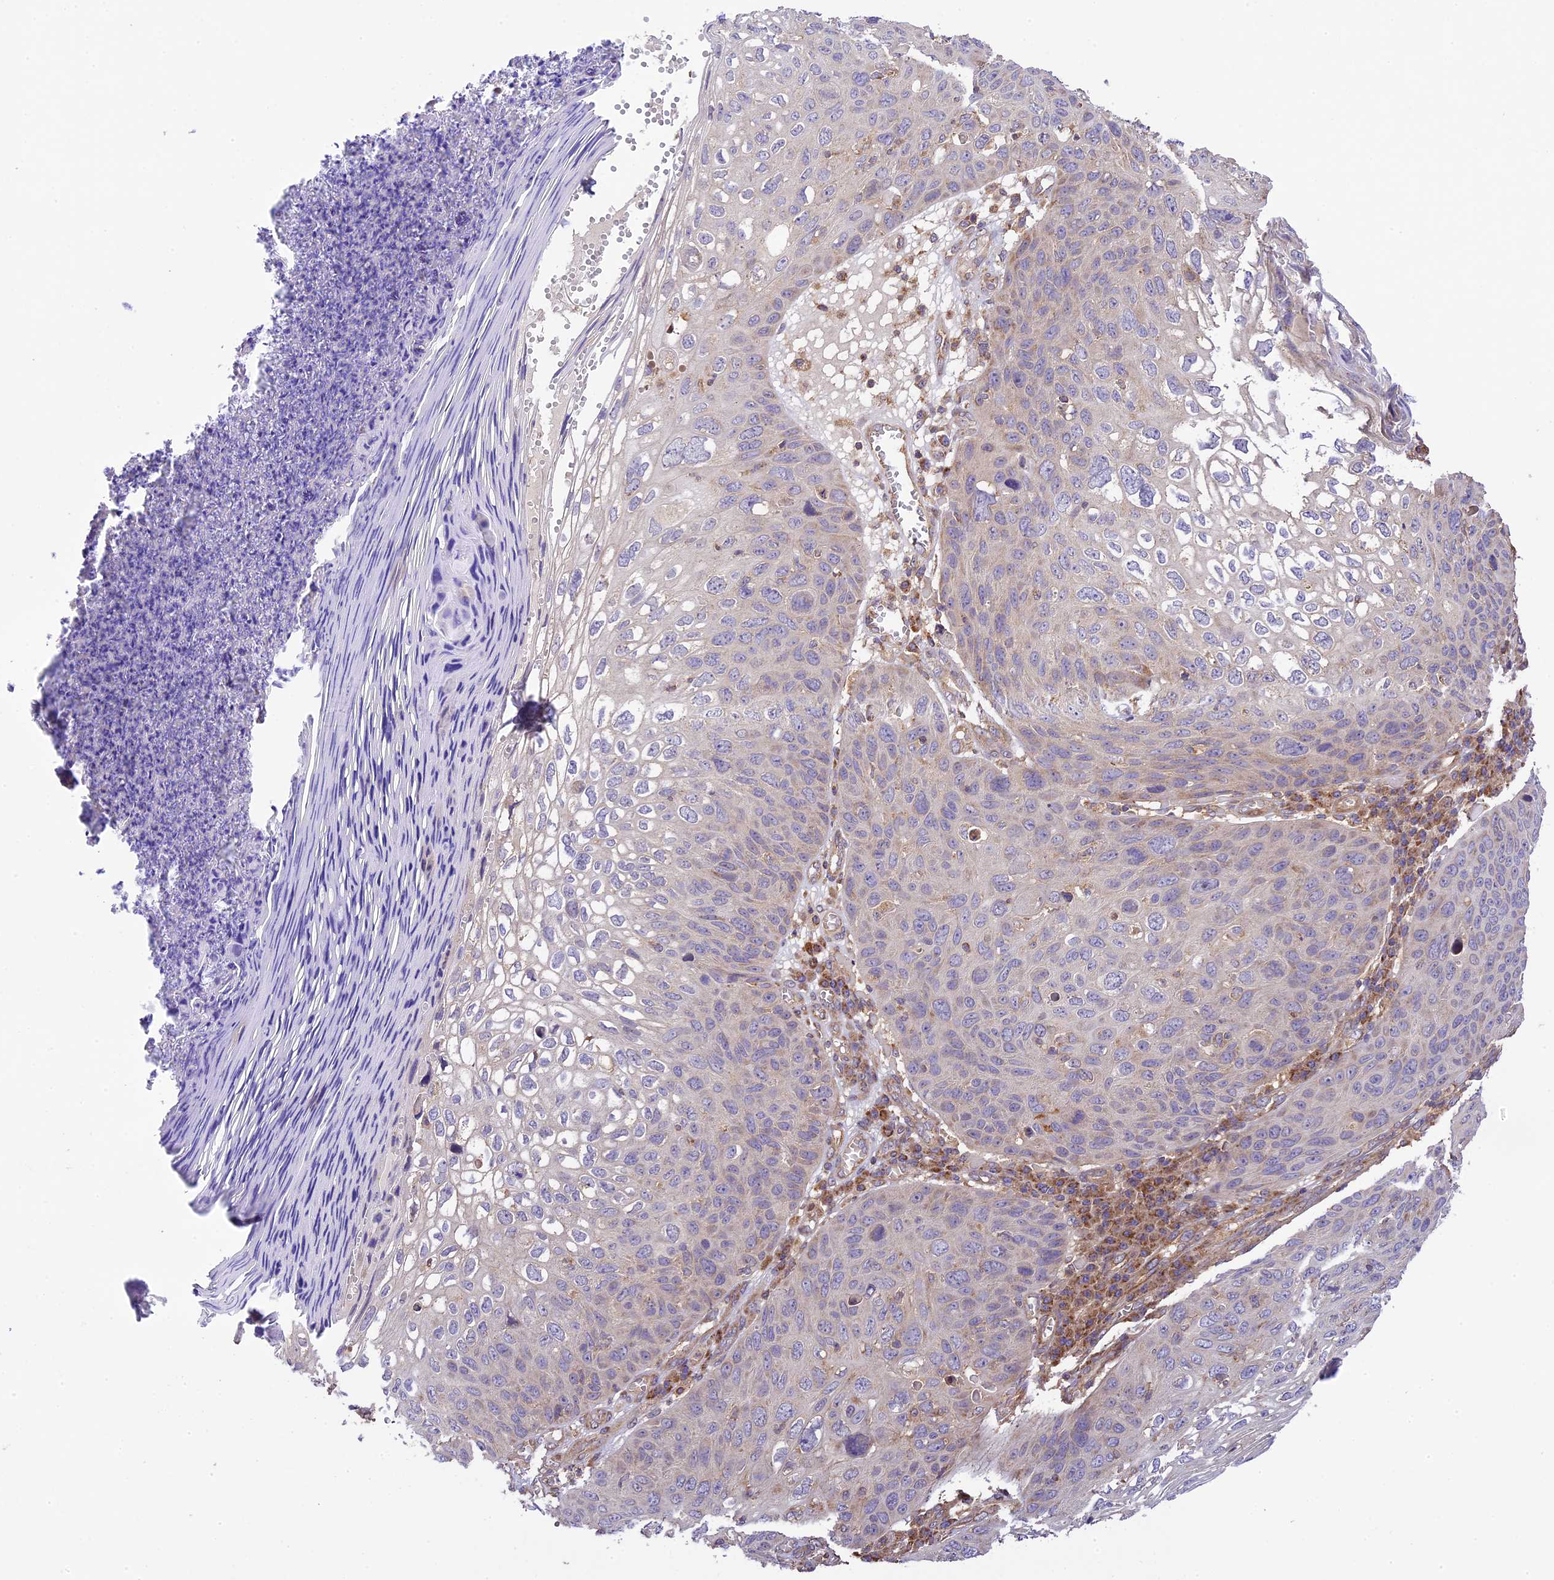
{"staining": {"intensity": "negative", "quantity": "none", "location": "none"}, "tissue": "skin cancer", "cell_type": "Tumor cells", "image_type": "cancer", "snomed": [{"axis": "morphology", "description": "Squamous cell carcinoma, NOS"}, {"axis": "topography", "description": "Skin"}], "caption": "Immunohistochemical staining of skin cancer (squamous cell carcinoma) demonstrates no significant staining in tumor cells.", "gene": "WDR88", "patient": {"sex": "female", "age": 90}}